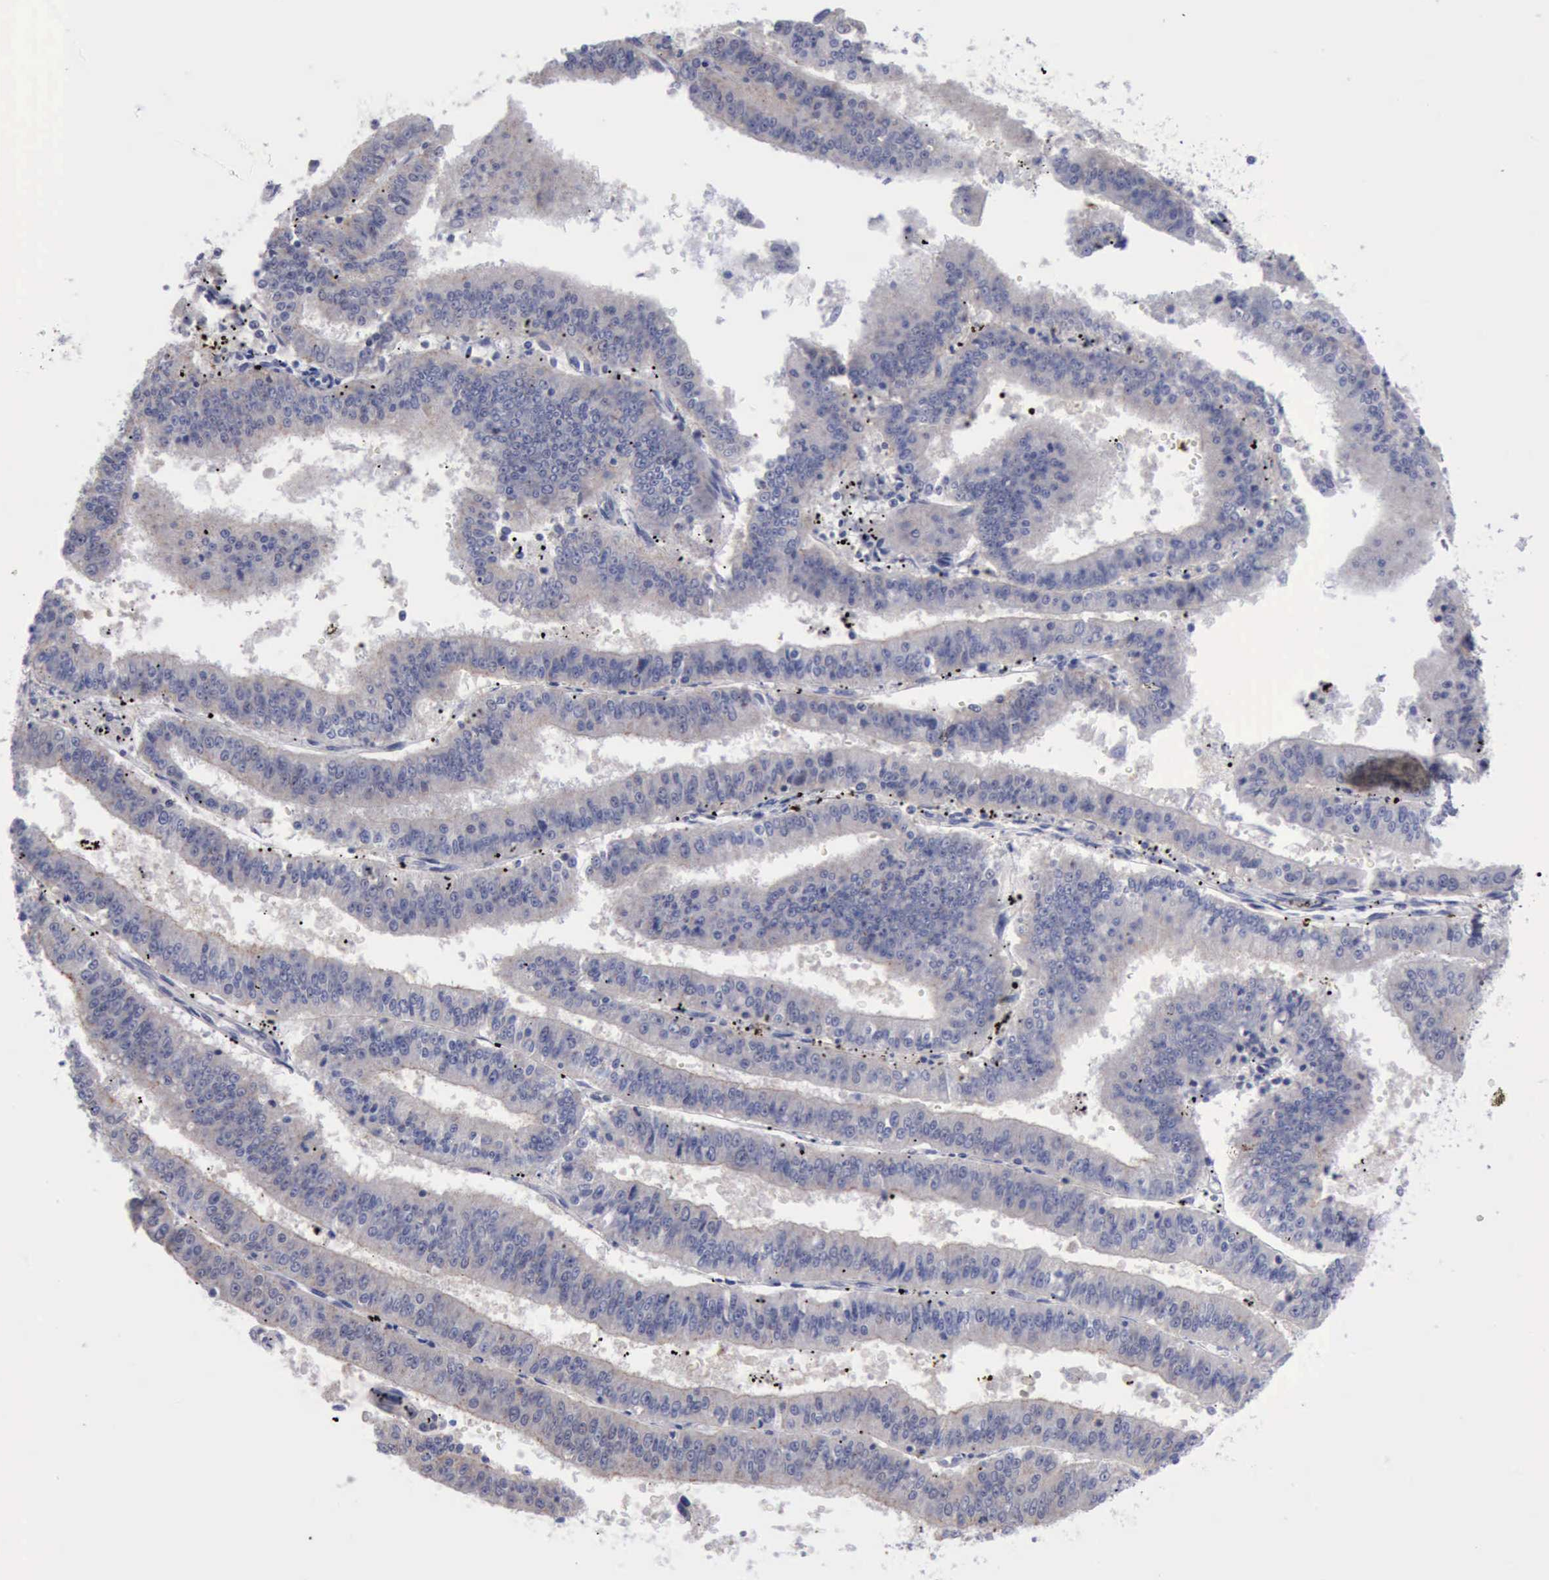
{"staining": {"intensity": "negative", "quantity": "none", "location": "none"}, "tissue": "endometrial cancer", "cell_type": "Tumor cells", "image_type": "cancer", "snomed": [{"axis": "morphology", "description": "Adenocarcinoma, NOS"}, {"axis": "topography", "description": "Endometrium"}], "caption": "High magnification brightfield microscopy of endometrial cancer stained with DAB (3,3'-diaminobenzidine) (brown) and counterstained with hematoxylin (blue): tumor cells show no significant expression.", "gene": "SATB2", "patient": {"sex": "female", "age": 66}}